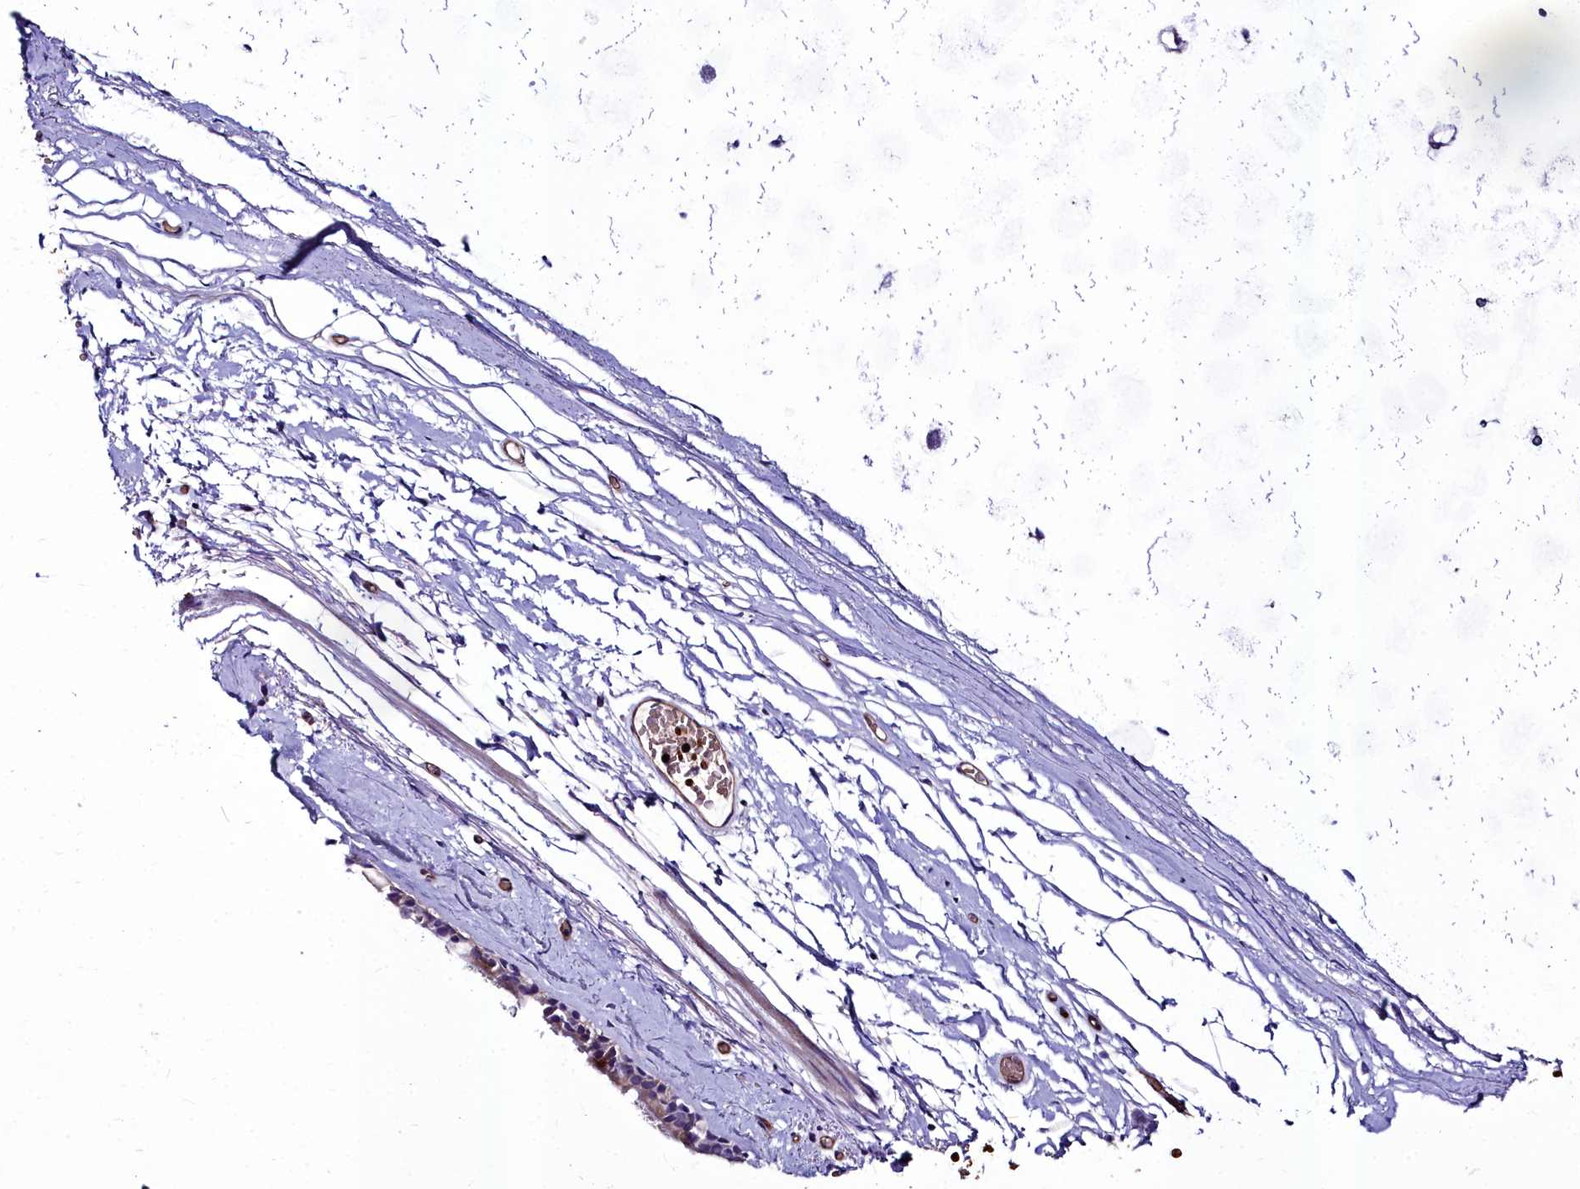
{"staining": {"intensity": "moderate", "quantity": "25%-75%", "location": "cytoplasmic/membranous"}, "tissue": "bronchus", "cell_type": "Respiratory epithelial cells", "image_type": "normal", "snomed": [{"axis": "morphology", "description": "Normal tissue, NOS"}, {"axis": "topography", "description": "Cartilage tissue"}], "caption": "Brown immunohistochemical staining in unremarkable bronchus reveals moderate cytoplasmic/membranous expression in approximately 25%-75% of respiratory epithelial cells. The staining is performed using DAB (3,3'-diaminobenzidine) brown chromogen to label protein expression. The nuclei are counter-stained blue using hematoxylin.", "gene": "CYP4F11", "patient": {"sex": "male", "age": 63}}